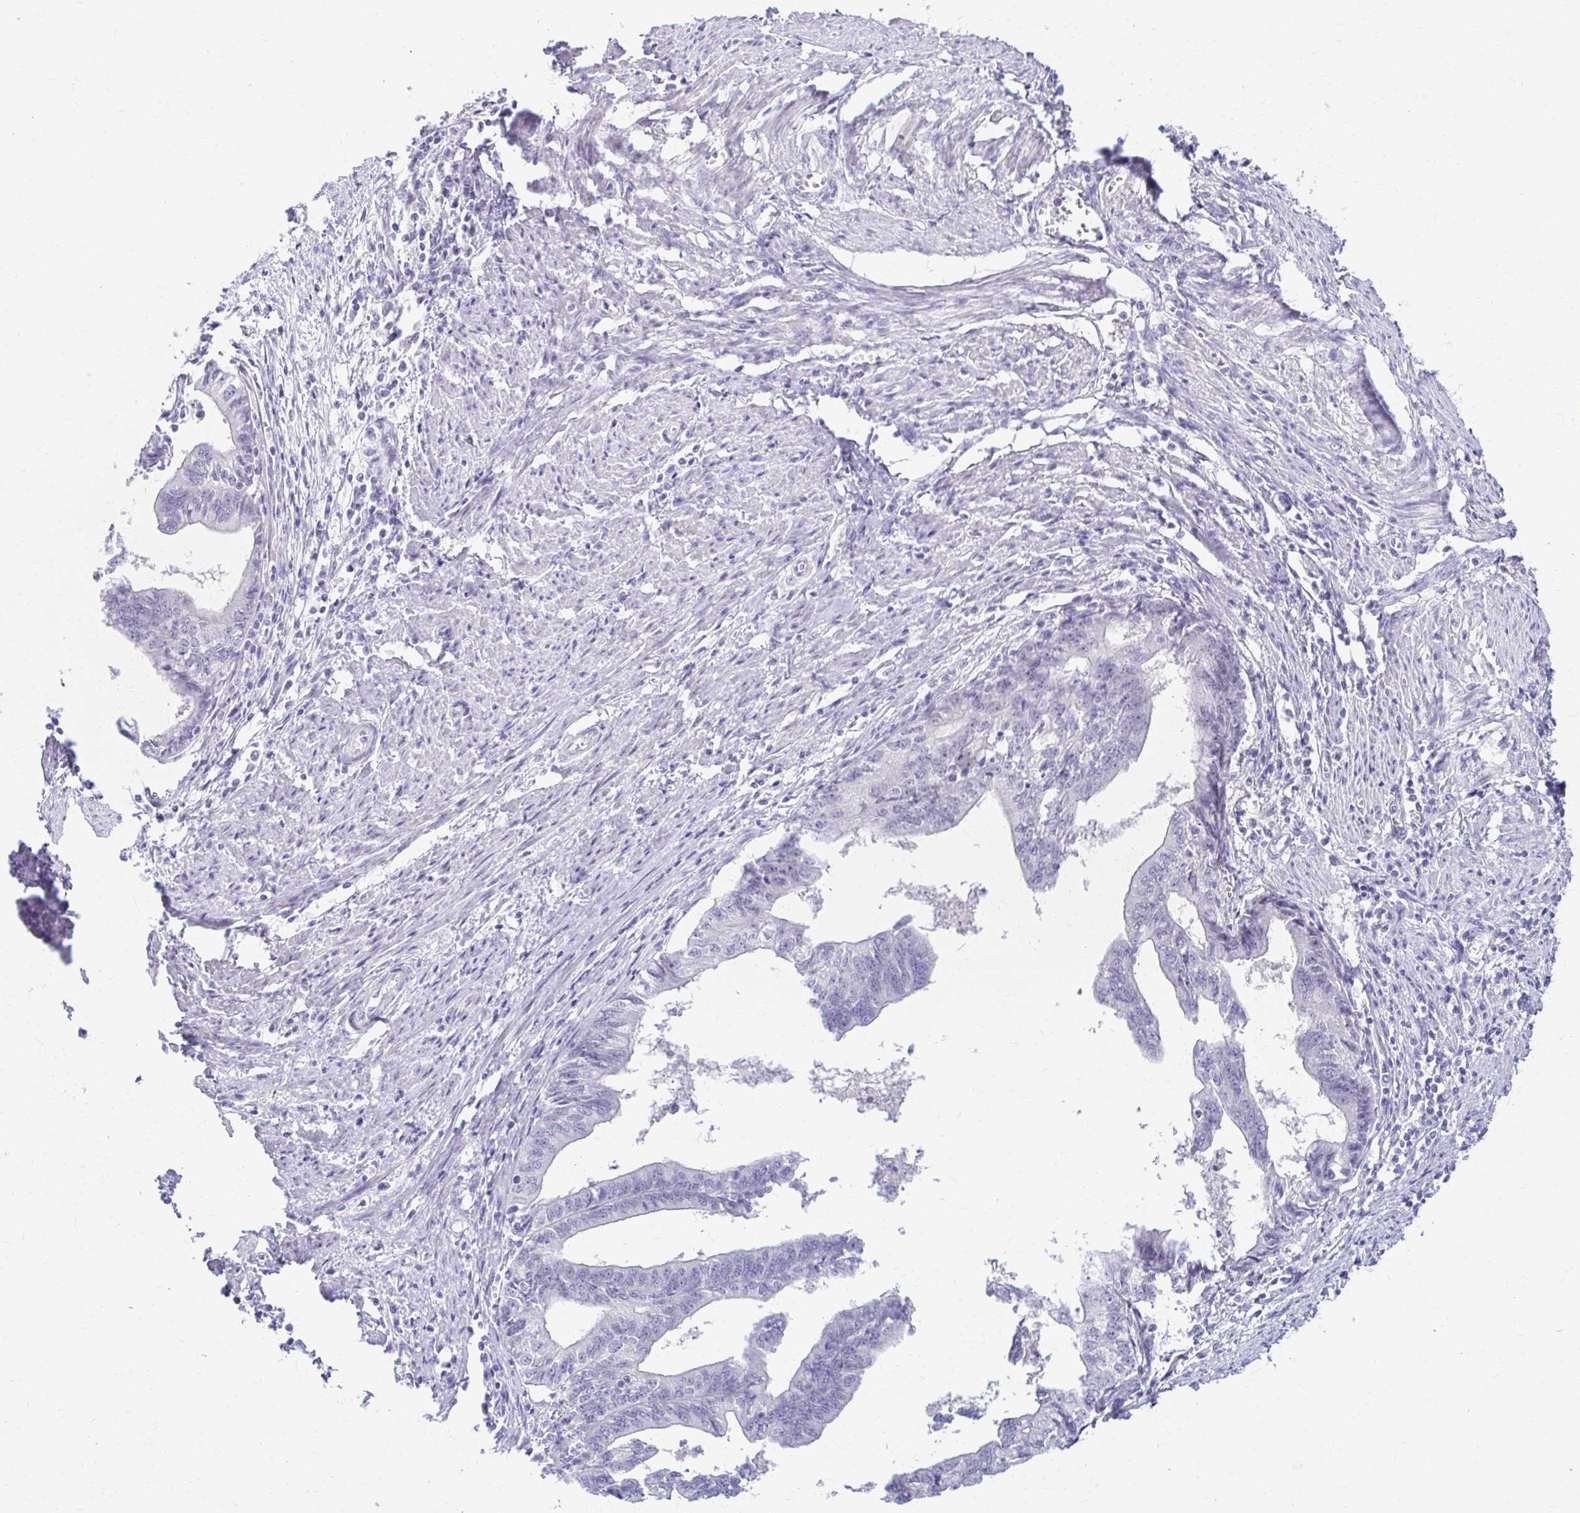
{"staining": {"intensity": "negative", "quantity": "none", "location": "none"}, "tissue": "endometrial cancer", "cell_type": "Tumor cells", "image_type": "cancer", "snomed": [{"axis": "morphology", "description": "Adenocarcinoma, NOS"}, {"axis": "topography", "description": "Endometrium"}], "caption": "Micrograph shows no significant protein expression in tumor cells of endometrial adenocarcinoma.", "gene": "RHOBTB2", "patient": {"sex": "female", "age": 65}}